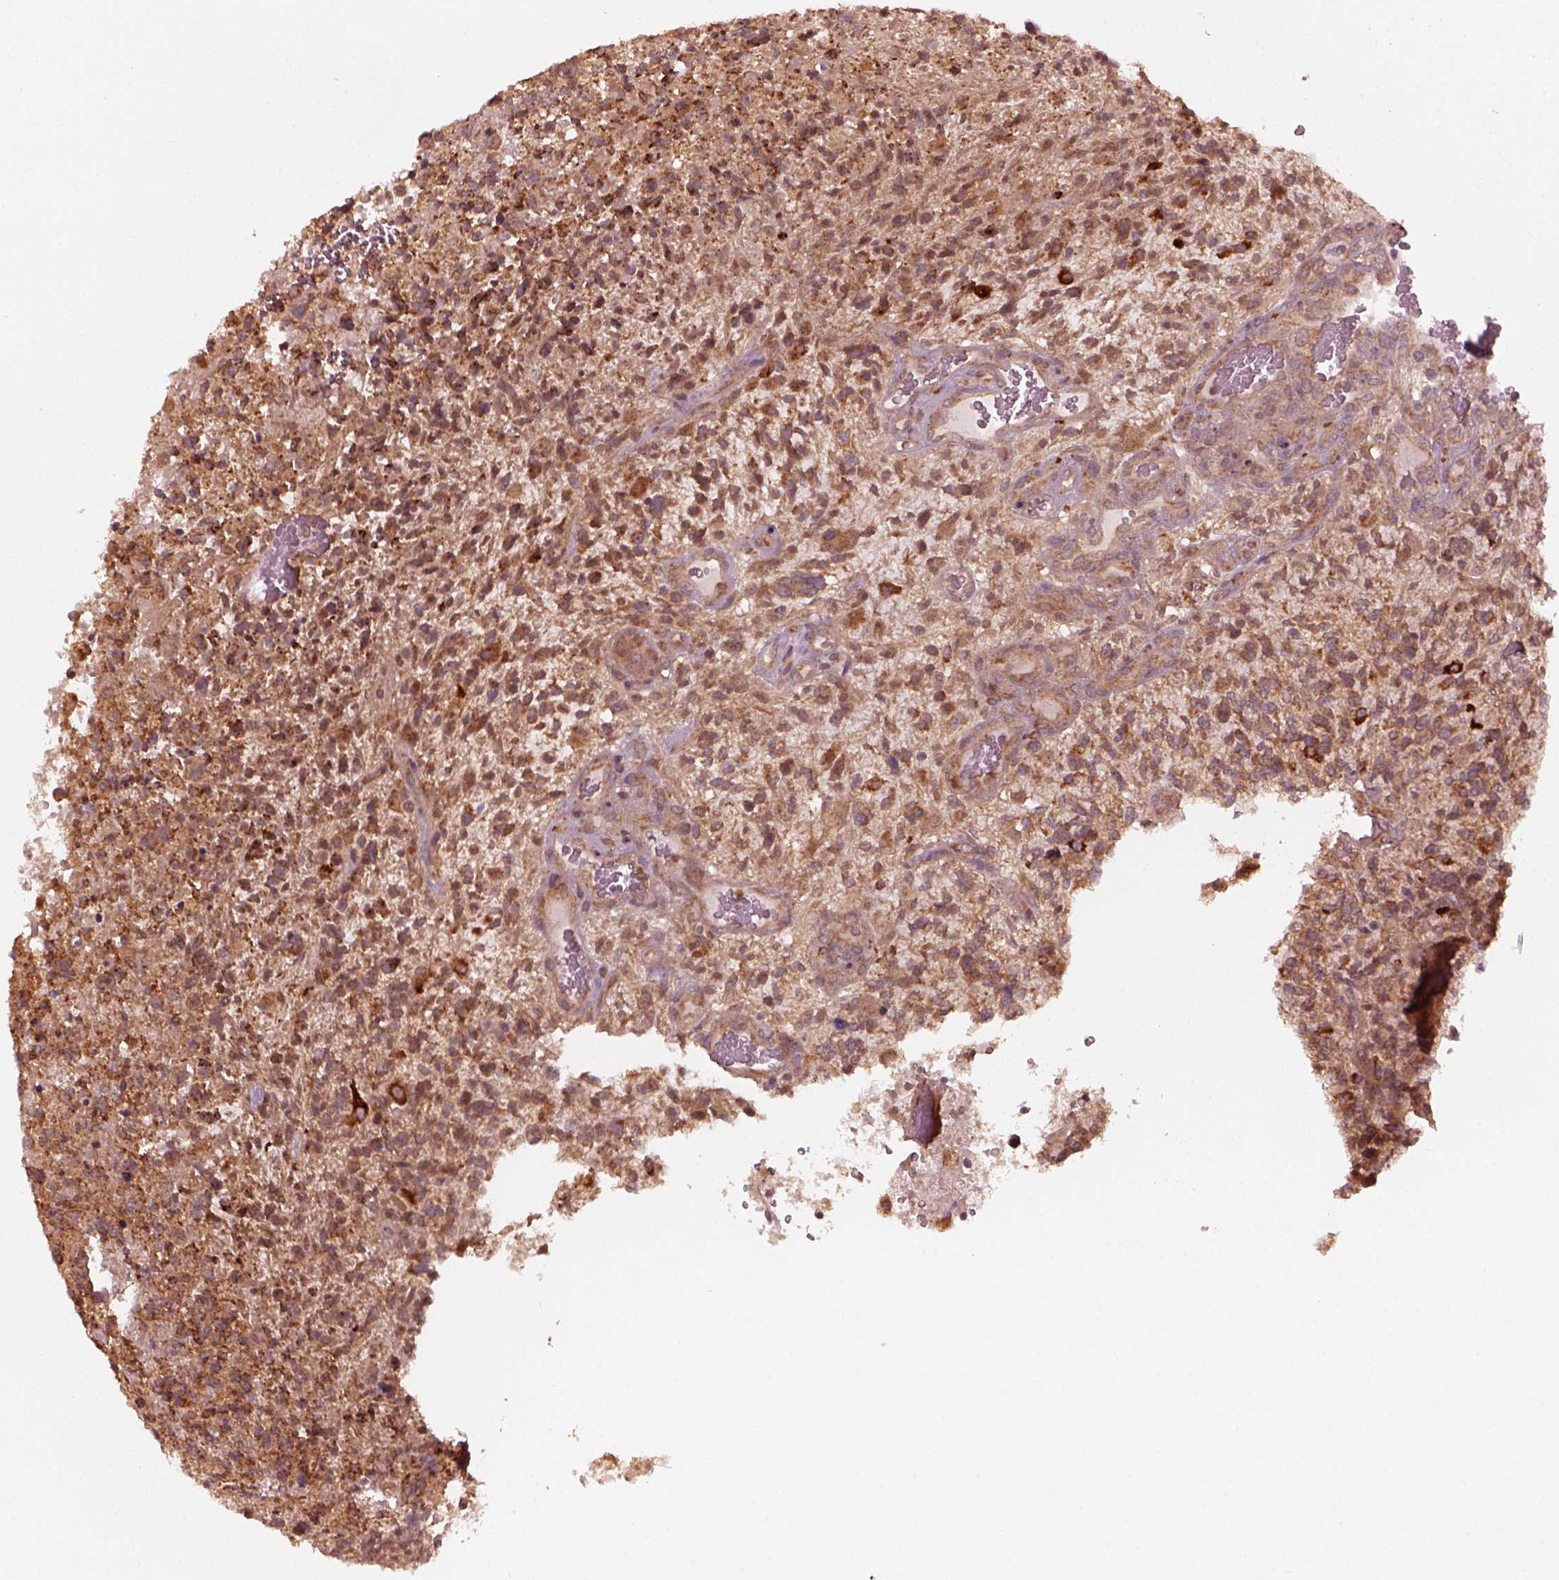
{"staining": {"intensity": "strong", "quantity": "25%-75%", "location": "cytoplasmic/membranous"}, "tissue": "glioma", "cell_type": "Tumor cells", "image_type": "cancer", "snomed": [{"axis": "morphology", "description": "Glioma, malignant, High grade"}, {"axis": "topography", "description": "Brain"}], "caption": "Strong cytoplasmic/membranous expression is appreciated in approximately 25%-75% of tumor cells in malignant glioma (high-grade). (Brightfield microscopy of DAB IHC at high magnification).", "gene": "FAF2", "patient": {"sex": "female", "age": 71}}